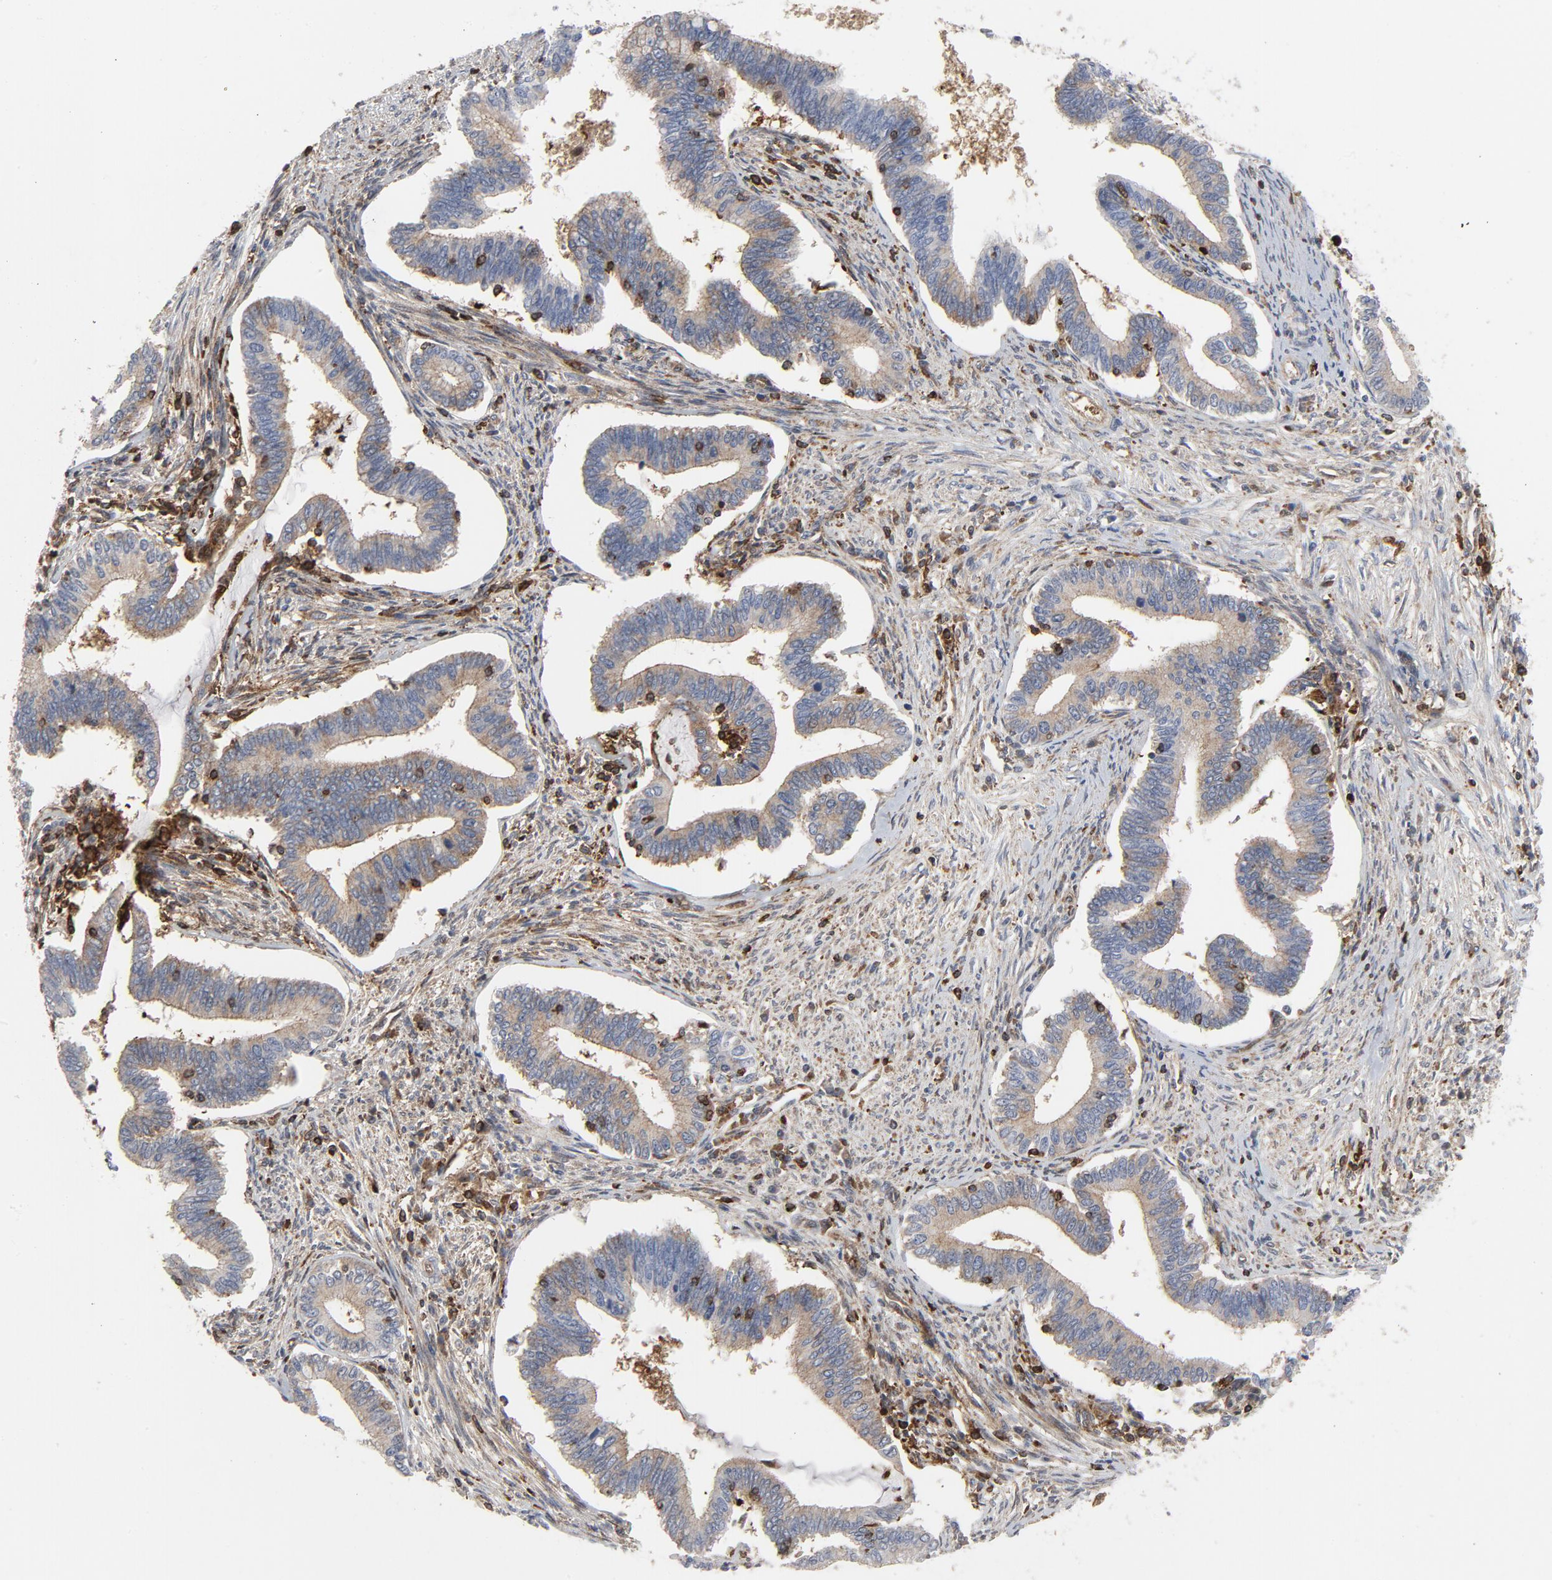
{"staining": {"intensity": "weak", "quantity": ">75%", "location": "cytoplasmic/membranous"}, "tissue": "cervical cancer", "cell_type": "Tumor cells", "image_type": "cancer", "snomed": [{"axis": "morphology", "description": "Adenocarcinoma, NOS"}, {"axis": "topography", "description": "Cervix"}], "caption": "Human cervical adenocarcinoma stained with a protein marker exhibits weak staining in tumor cells.", "gene": "YES1", "patient": {"sex": "female", "age": 36}}